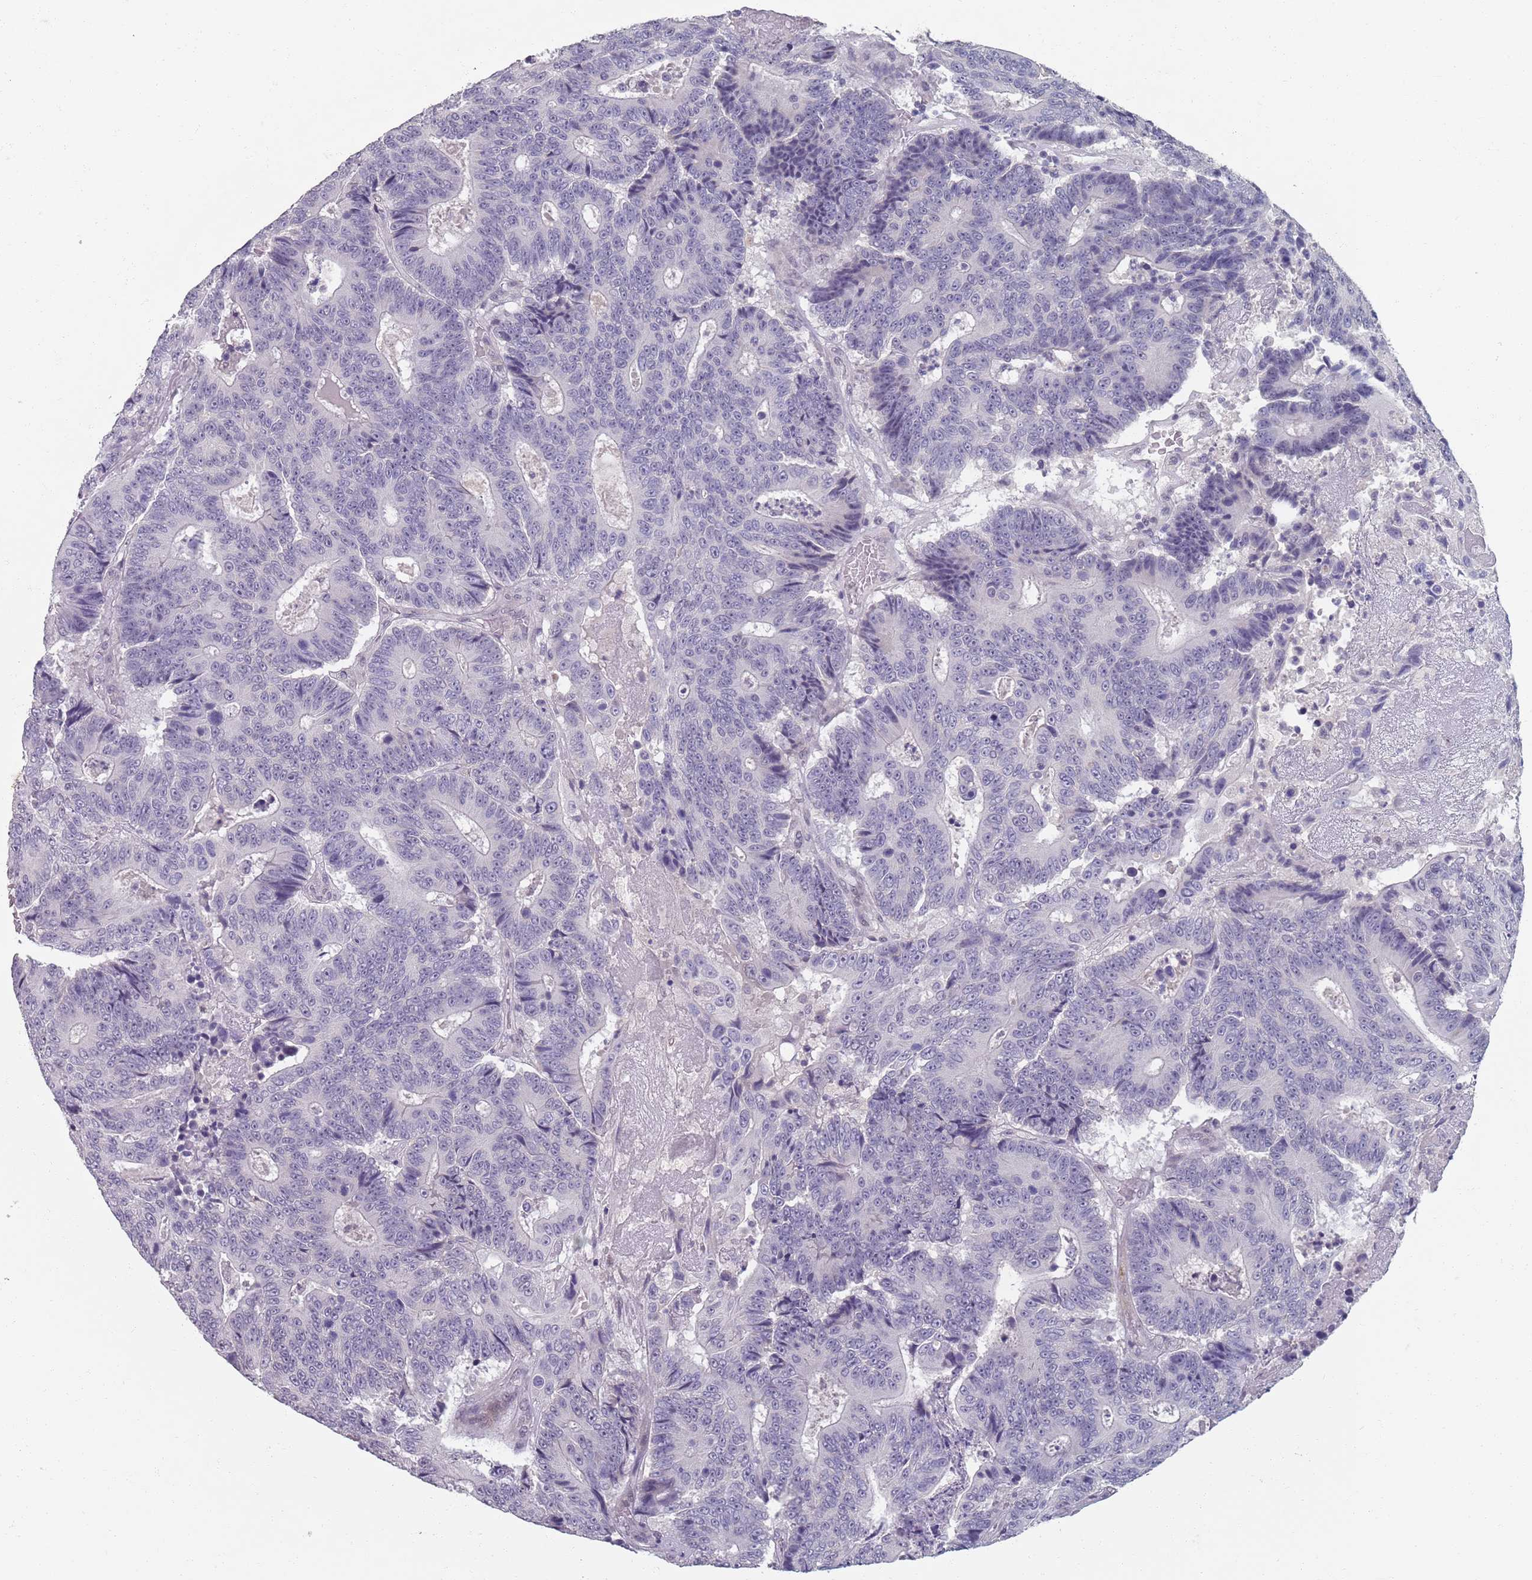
{"staining": {"intensity": "negative", "quantity": "none", "location": "none"}, "tissue": "colorectal cancer", "cell_type": "Tumor cells", "image_type": "cancer", "snomed": [{"axis": "morphology", "description": "Adenocarcinoma, NOS"}, {"axis": "topography", "description": "Colon"}], "caption": "Immunohistochemical staining of human colorectal adenocarcinoma reveals no significant expression in tumor cells.", "gene": "SAMD1", "patient": {"sex": "male", "age": 83}}